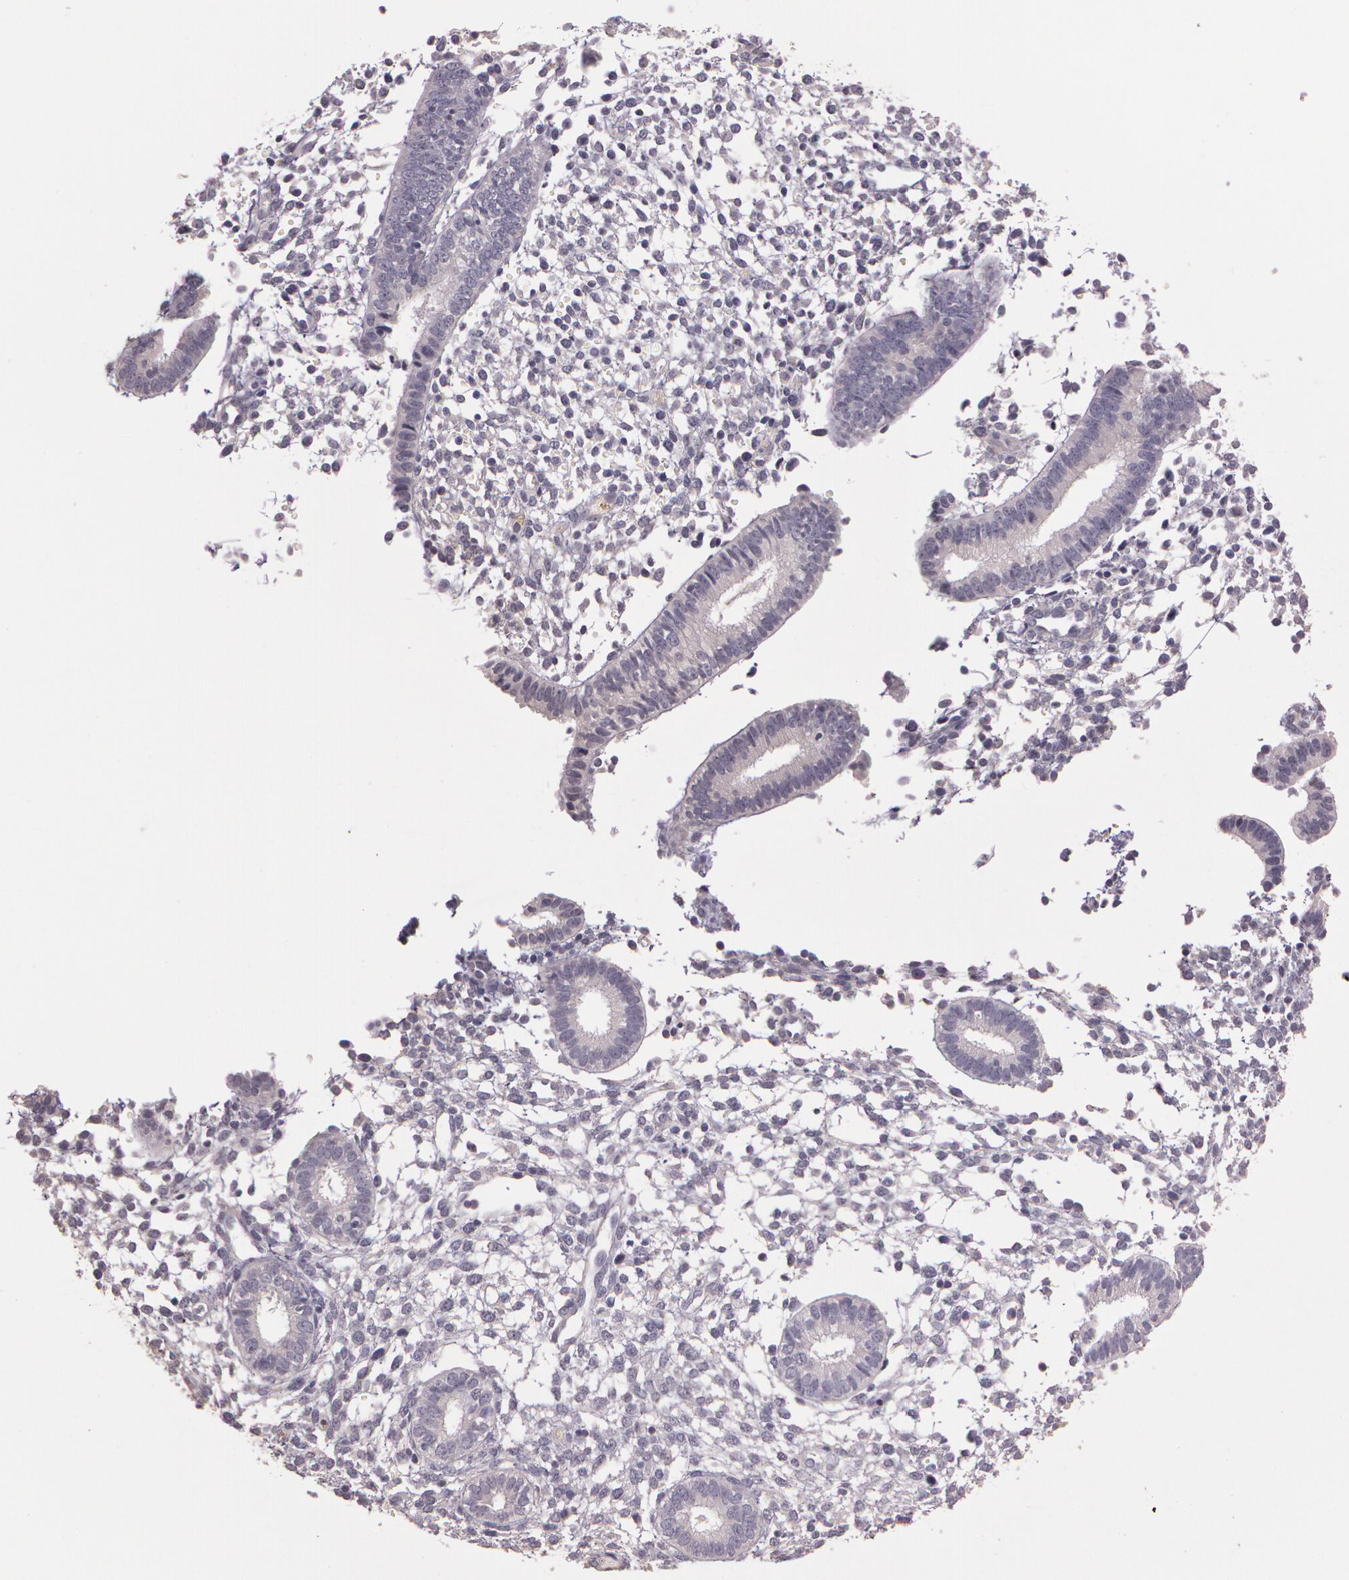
{"staining": {"intensity": "negative", "quantity": "none", "location": "none"}, "tissue": "endometrium", "cell_type": "Cells in endometrial stroma", "image_type": "normal", "snomed": [{"axis": "morphology", "description": "Normal tissue, NOS"}, {"axis": "topography", "description": "Endometrium"}], "caption": "This is a photomicrograph of IHC staining of normal endometrium, which shows no staining in cells in endometrial stroma. The staining was performed using DAB (3,3'-diaminobenzidine) to visualize the protein expression in brown, while the nuclei were stained in blue with hematoxylin (Magnification: 20x).", "gene": "G2E3", "patient": {"sex": "female", "age": 35}}